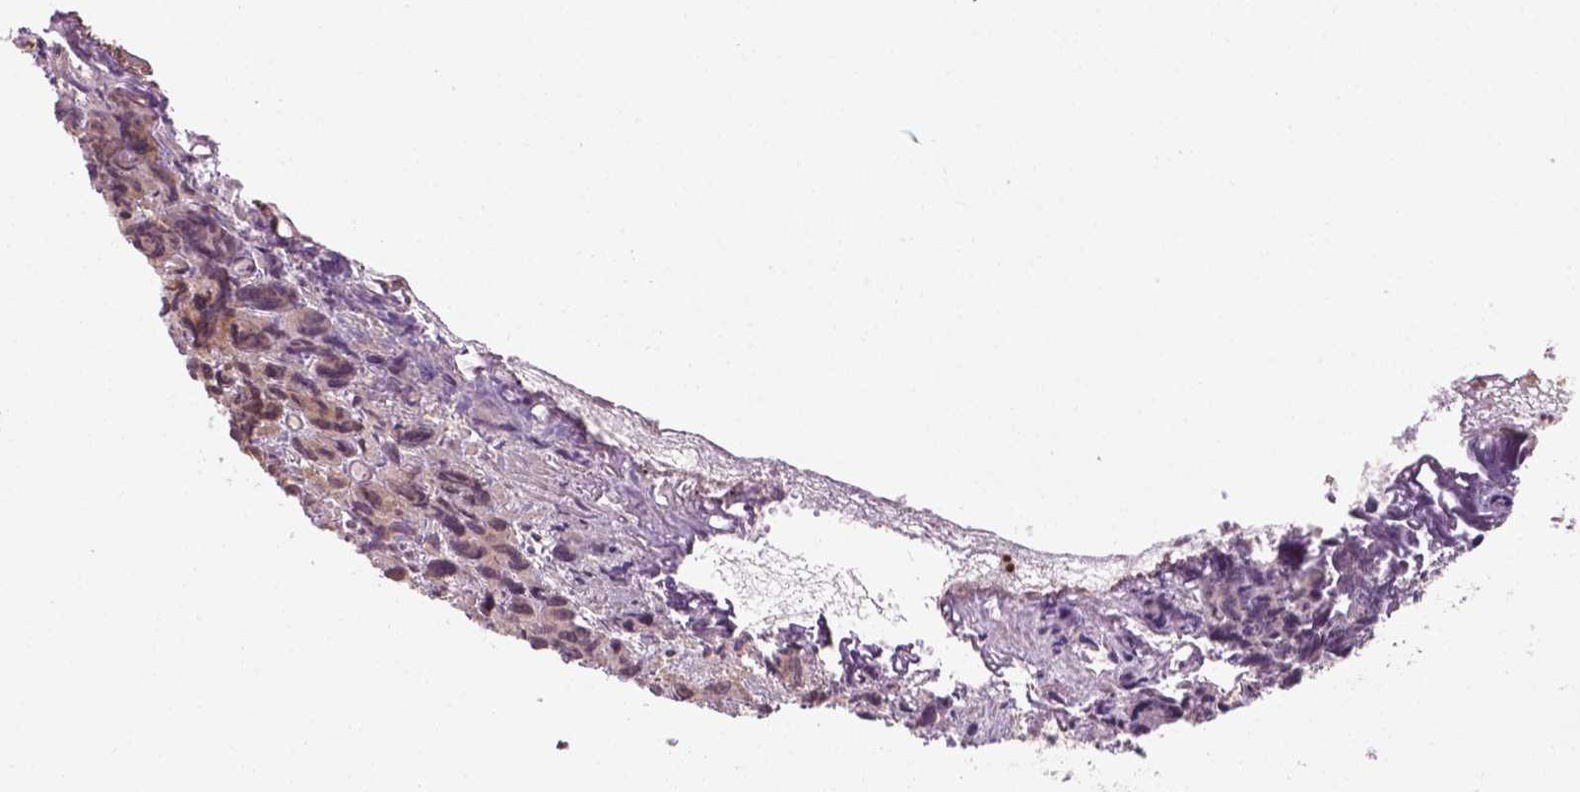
{"staining": {"intensity": "moderate", "quantity": ">75%", "location": "cytoplasmic/membranous,nuclear"}, "tissue": "prostate cancer", "cell_type": "Tumor cells", "image_type": "cancer", "snomed": [{"axis": "morphology", "description": "Adenocarcinoma, High grade"}, {"axis": "topography", "description": "Prostate"}], "caption": "IHC (DAB (3,3'-diaminobenzidine)) staining of human prostate adenocarcinoma (high-grade) reveals moderate cytoplasmic/membranous and nuclear protein expression in about >75% of tumor cells.", "gene": "NFAT5", "patient": {"sex": "male", "age": 77}}